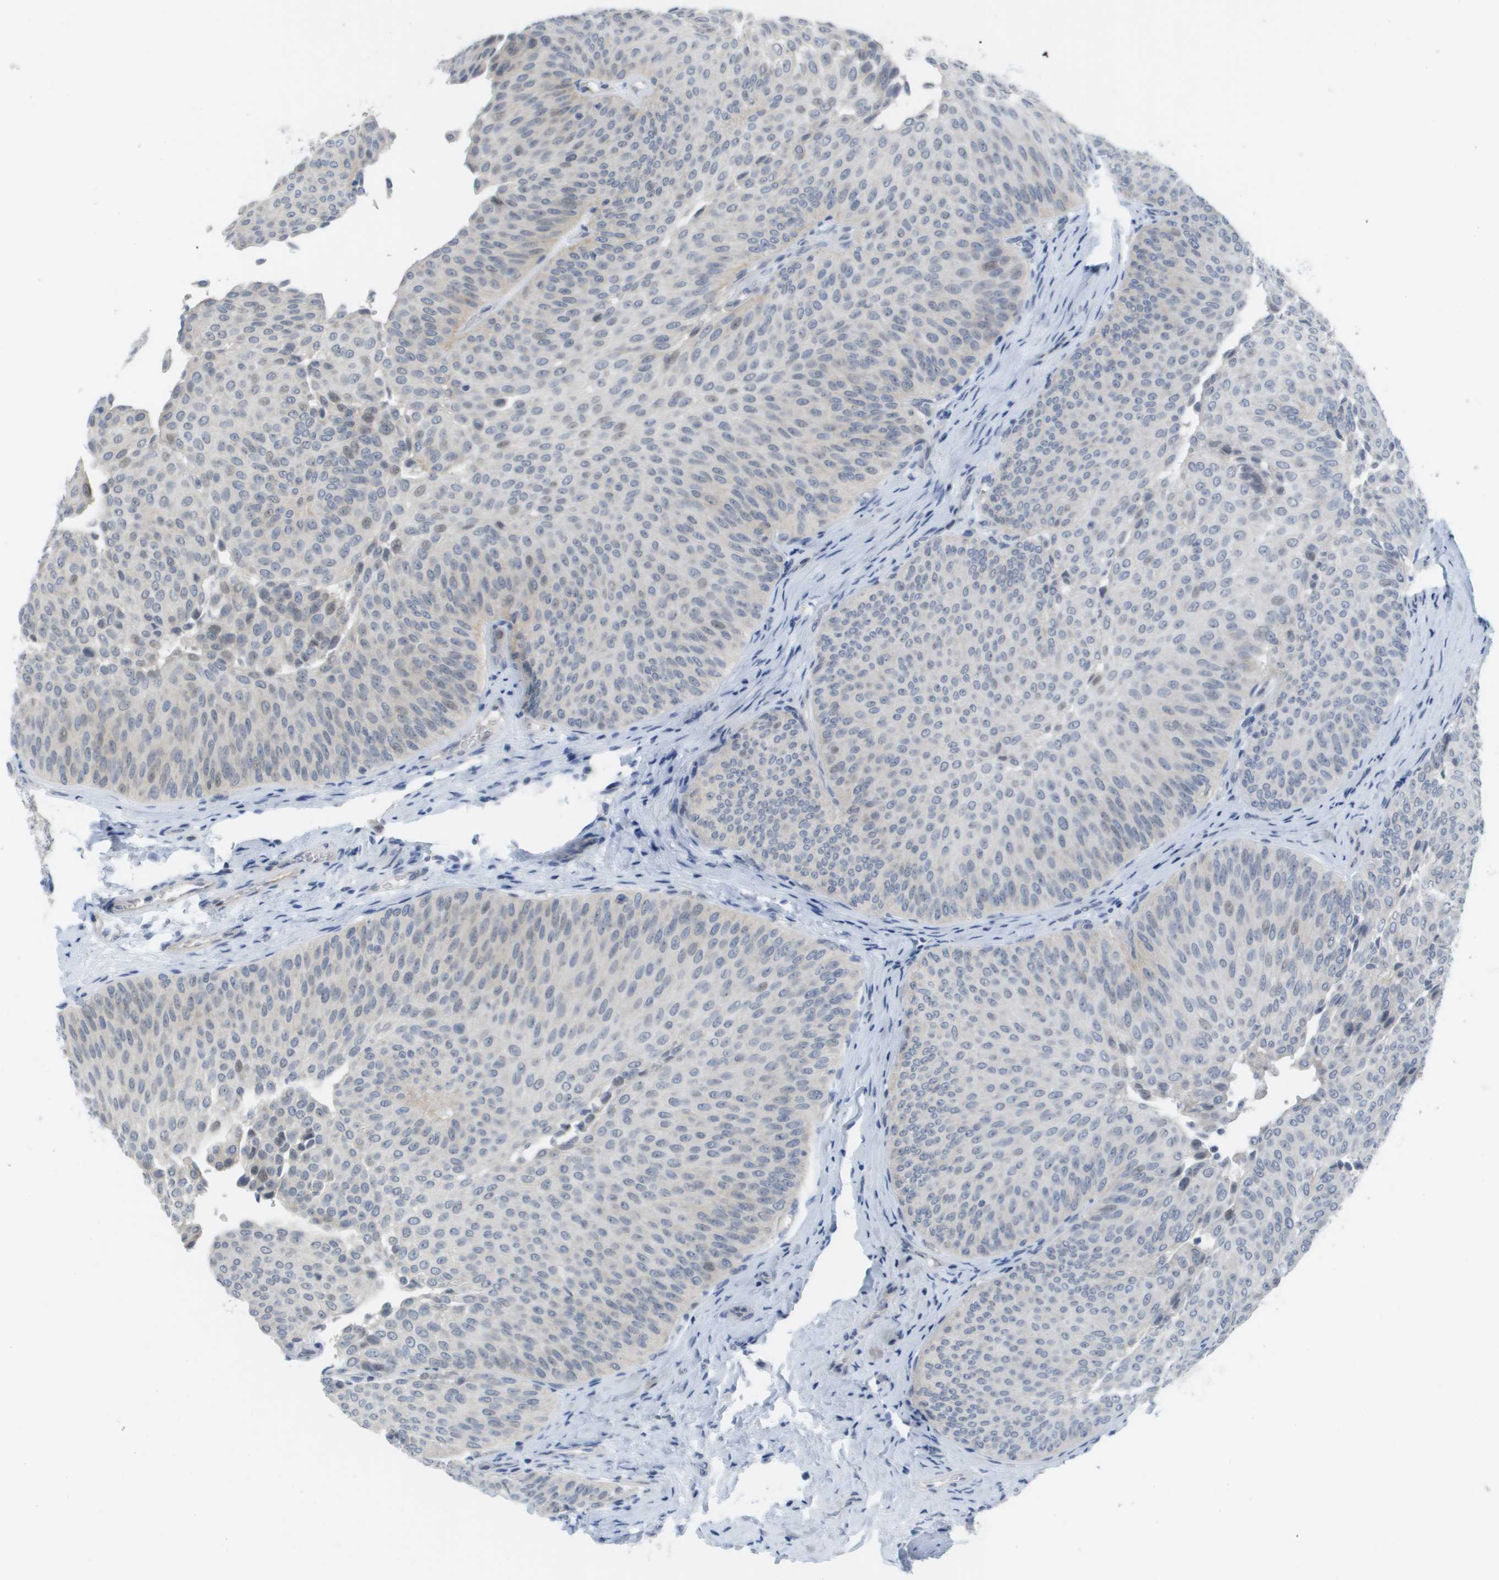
{"staining": {"intensity": "weak", "quantity": "<25%", "location": "cytoplasmic/membranous"}, "tissue": "urothelial cancer", "cell_type": "Tumor cells", "image_type": "cancer", "snomed": [{"axis": "morphology", "description": "Urothelial carcinoma, Low grade"}, {"axis": "topography", "description": "Urinary bladder"}], "caption": "The micrograph shows no staining of tumor cells in urothelial carcinoma (low-grade).", "gene": "PDE4A", "patient": {"sex": "female", "age": 60}}